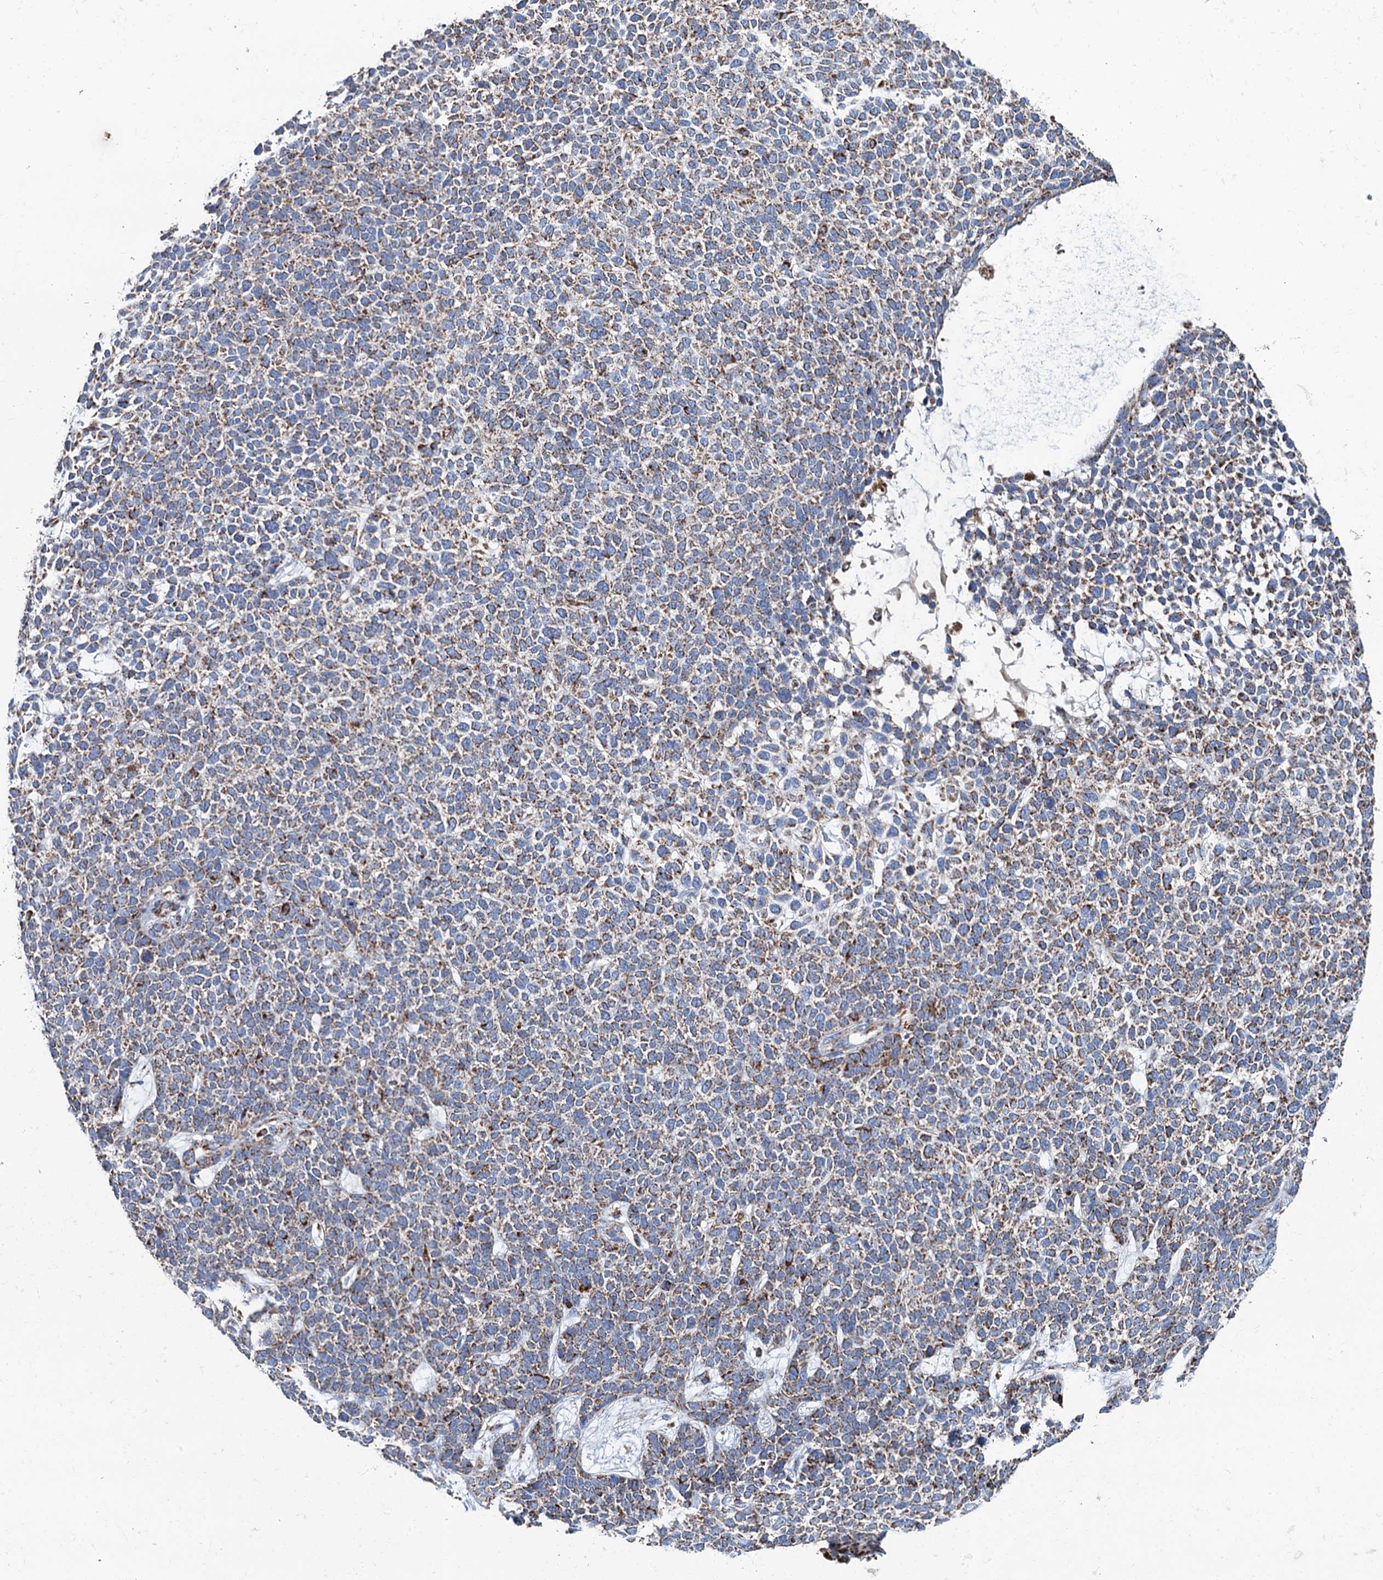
{"staining": {"intensity": "moderate", "quantity": ">75%", "location": "cytoplasmic/membranous"}, "tissue": "skin cancer", "cell_type": "Tumor cells", "image_type": "cancer", "snomed": [{"axis": "morphology", "description": "Basal cell carcinoma"}, {"axis": "topography", "description": "Skin"}], "caption": "Moderate cytoplasmic/membranous positivity is seen in approximately >75% of tumor cells in skin cancer (basal cell carcinoma).", "gene": "IVD", "patient": {"sex": "female", "age": 84}}